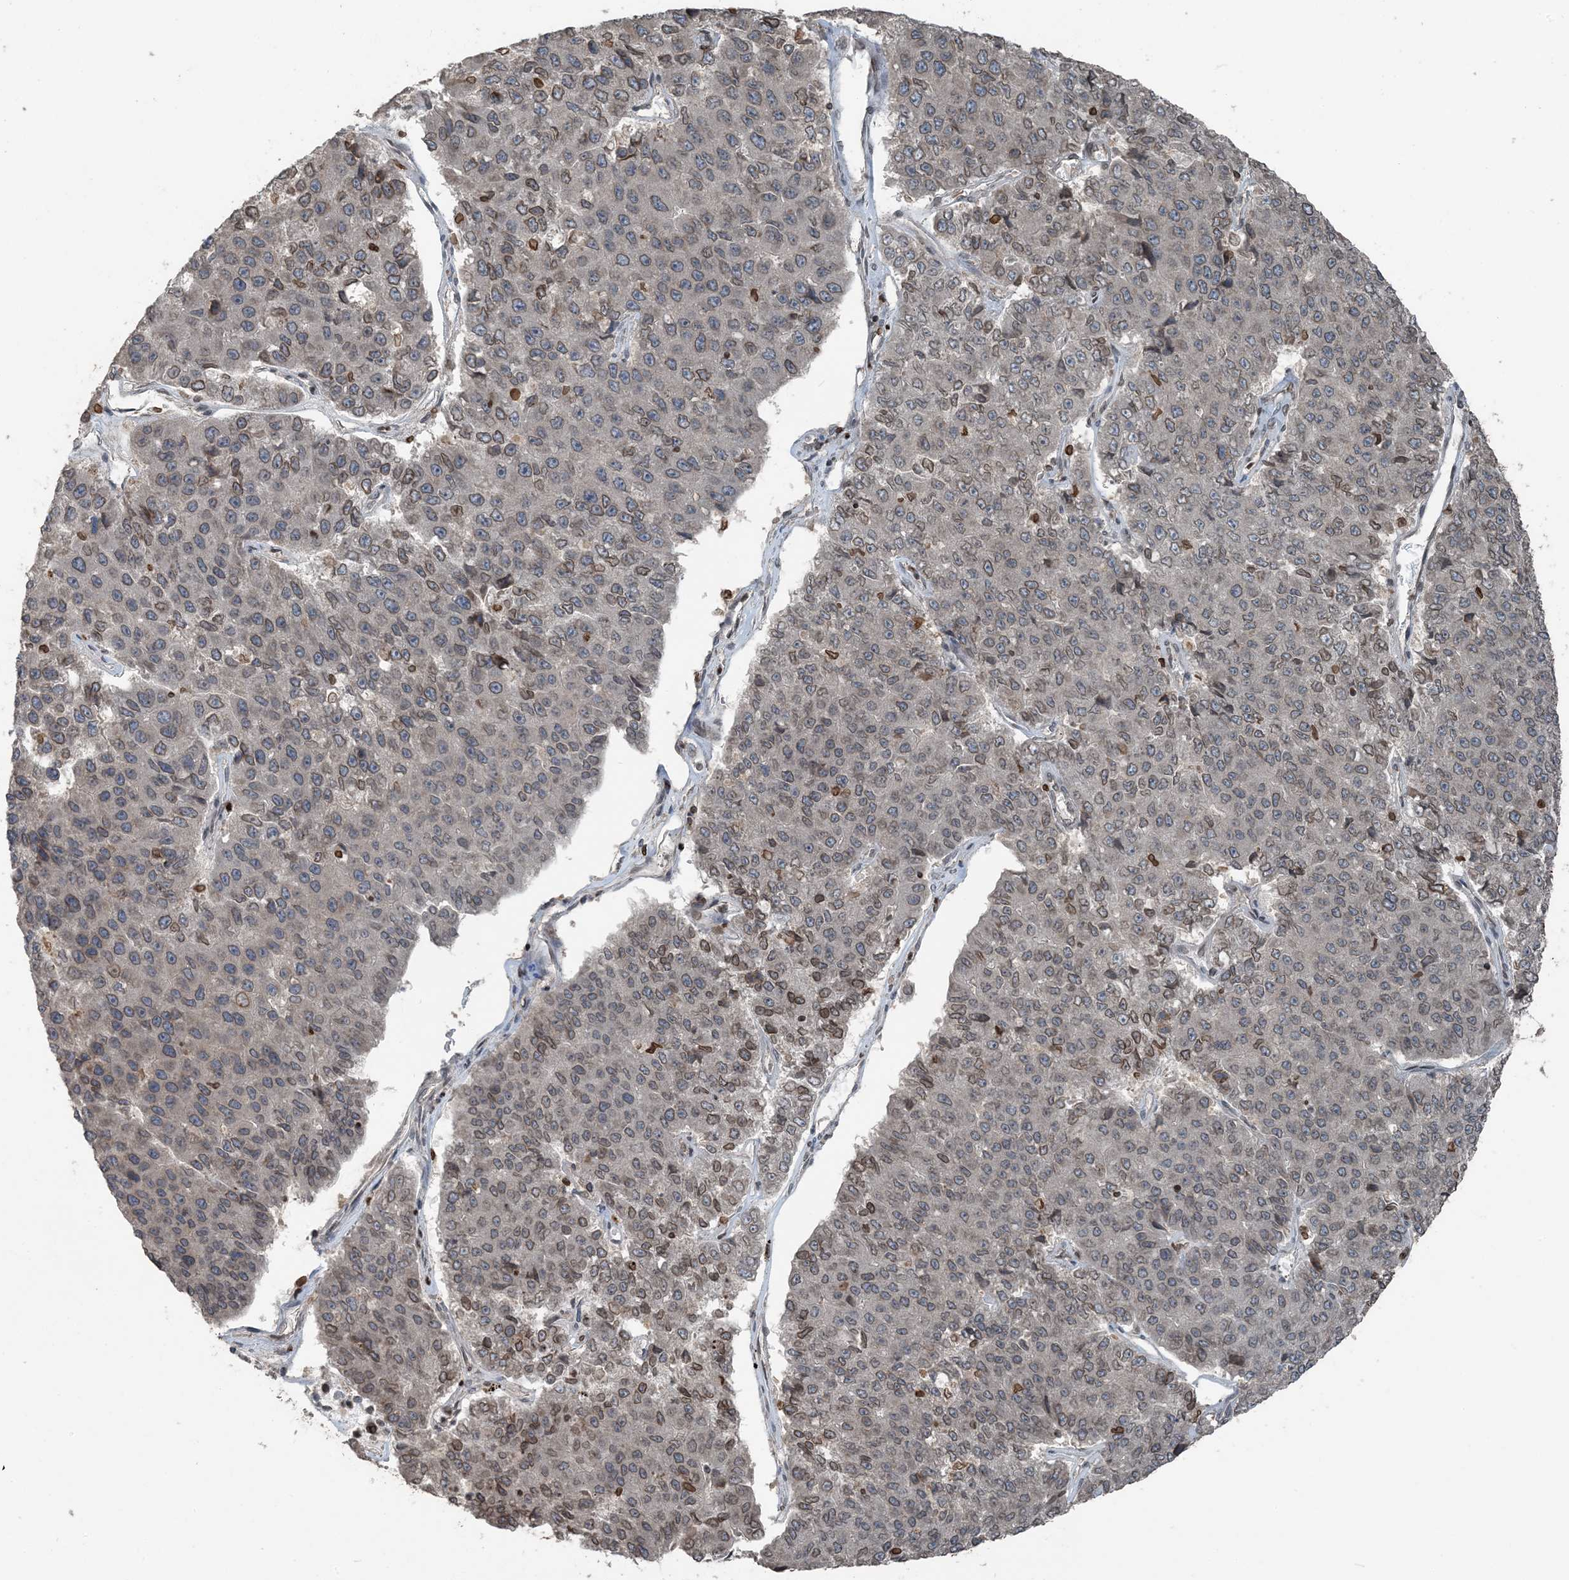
{"staining": {"intensity": "moderate", "quantity": "<25%", "location": "cytoplasmic/membranous,nuclear"}, "tissue": "pancreatic cancer", "cell_type": "Tumor cells", "image_type": "cancer", "snomed": [{"axis": "morphology", "description": "Adenocarcinoma, NOS"}, {"axis": "topography", "description": "Pancreas"}], "caption": "This image shows immunohistochemistry (IHC) staining of adenocarcinoma (pancreatic), with low moderate cytoplasmic/membranous and nuclear positivity in approximately <25% of tumor cells.", "gene": "ZFAND2B", "patient": {"sex": "male", "age": 50}}